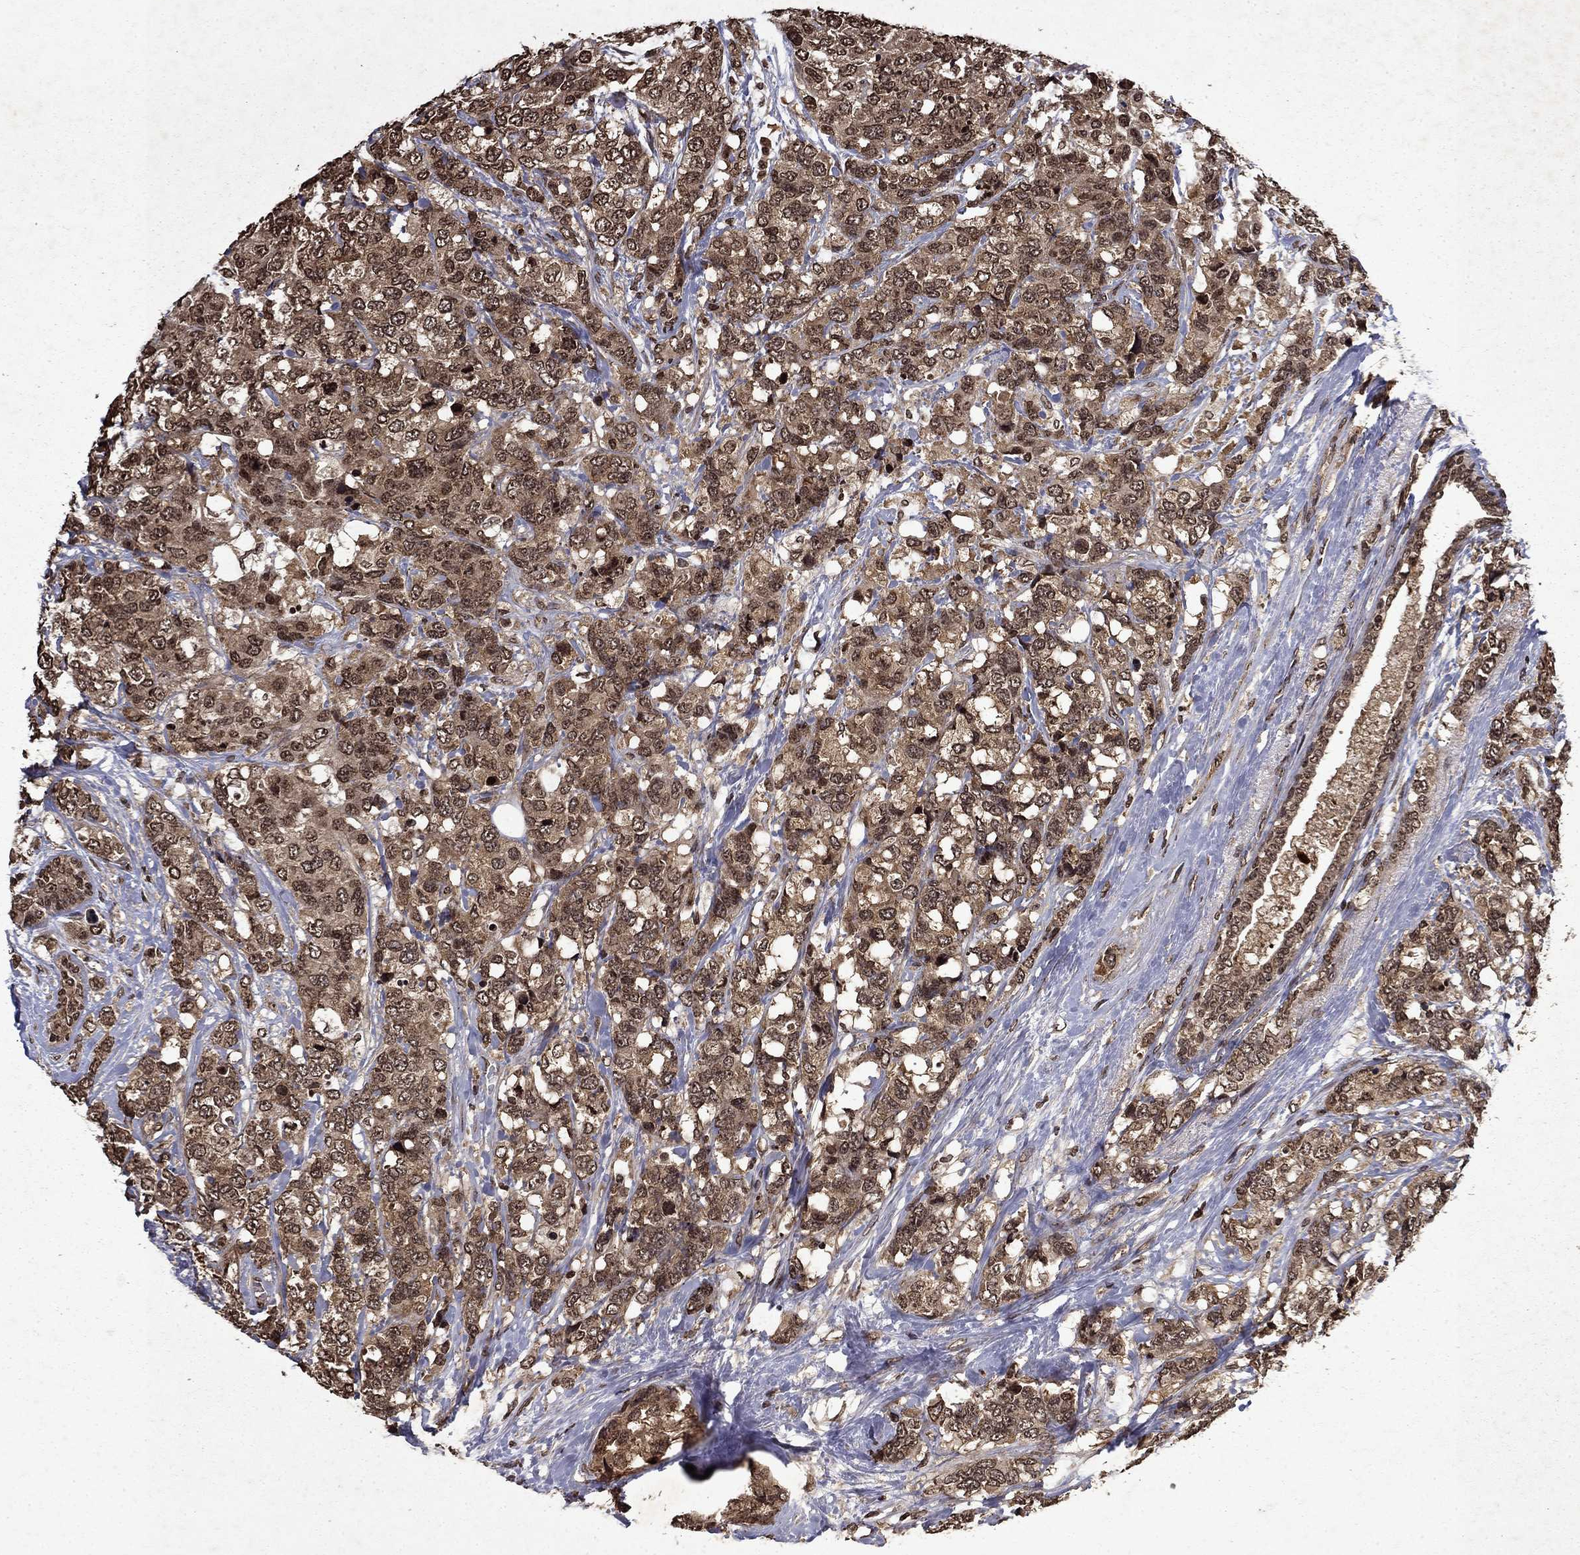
{"staining": {"intensity": "moderate", "quantity": ">75%", "location": "cytoplasmic/membranous,nuclear"}, "tissue": "breast cancer", "cell_type": "Tumor cells", "image_type": "cancer", "snomed": [{"axis": "morphology", "description": "Lobular carcinoma"}, {"axis": "topography", "description": "Breast"}], "caption": "IHC image of human breast cancer stained for a protein (brown), which exhibits medium levels of moderate cytoplasmic/membranous and nuclear positivity in approximately >75% of tumor cells.", "gene": "PIN4", "patient": {"sex": "female", "age": 59}}